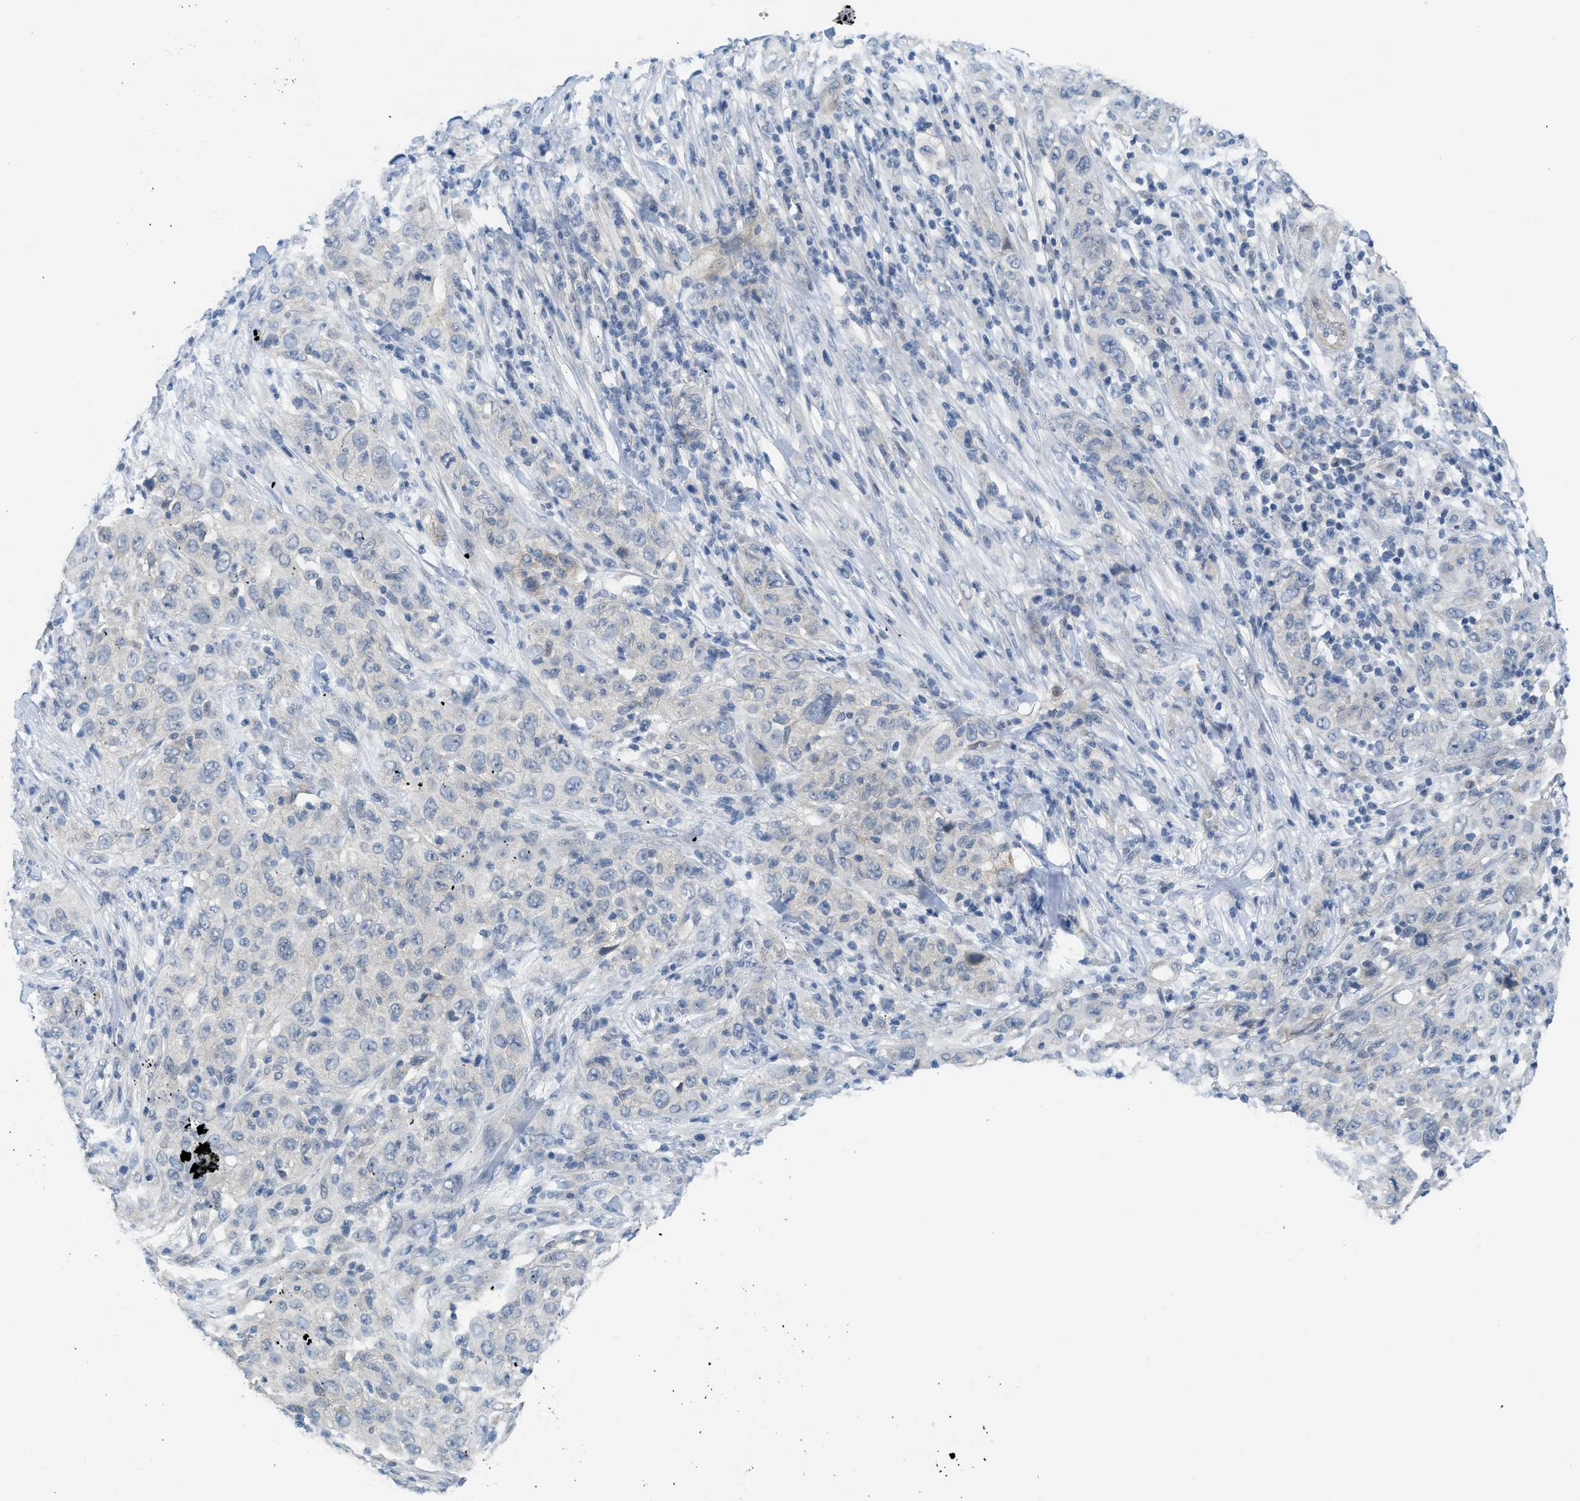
{"staining": {"intensity": "negative", "quantity": "none", "location": "none"}, "tissue": "skin cancer", "cell_type": "Tumor cells", "image_type": "cancer", "snomed": [{"axis": "morphology", "description": "Squamous cell carcinoma, NOS"}, {"axis": "topography", "description": "Skin"}], "caption": "An immunohistochemistry image of skin squamous cell carcinoma is shown. There is no staining in tumor cells of skin squamous cell carcinoma.", "gene": "TNFAIP1", "patient": {"sex": "female", "age": 88}}